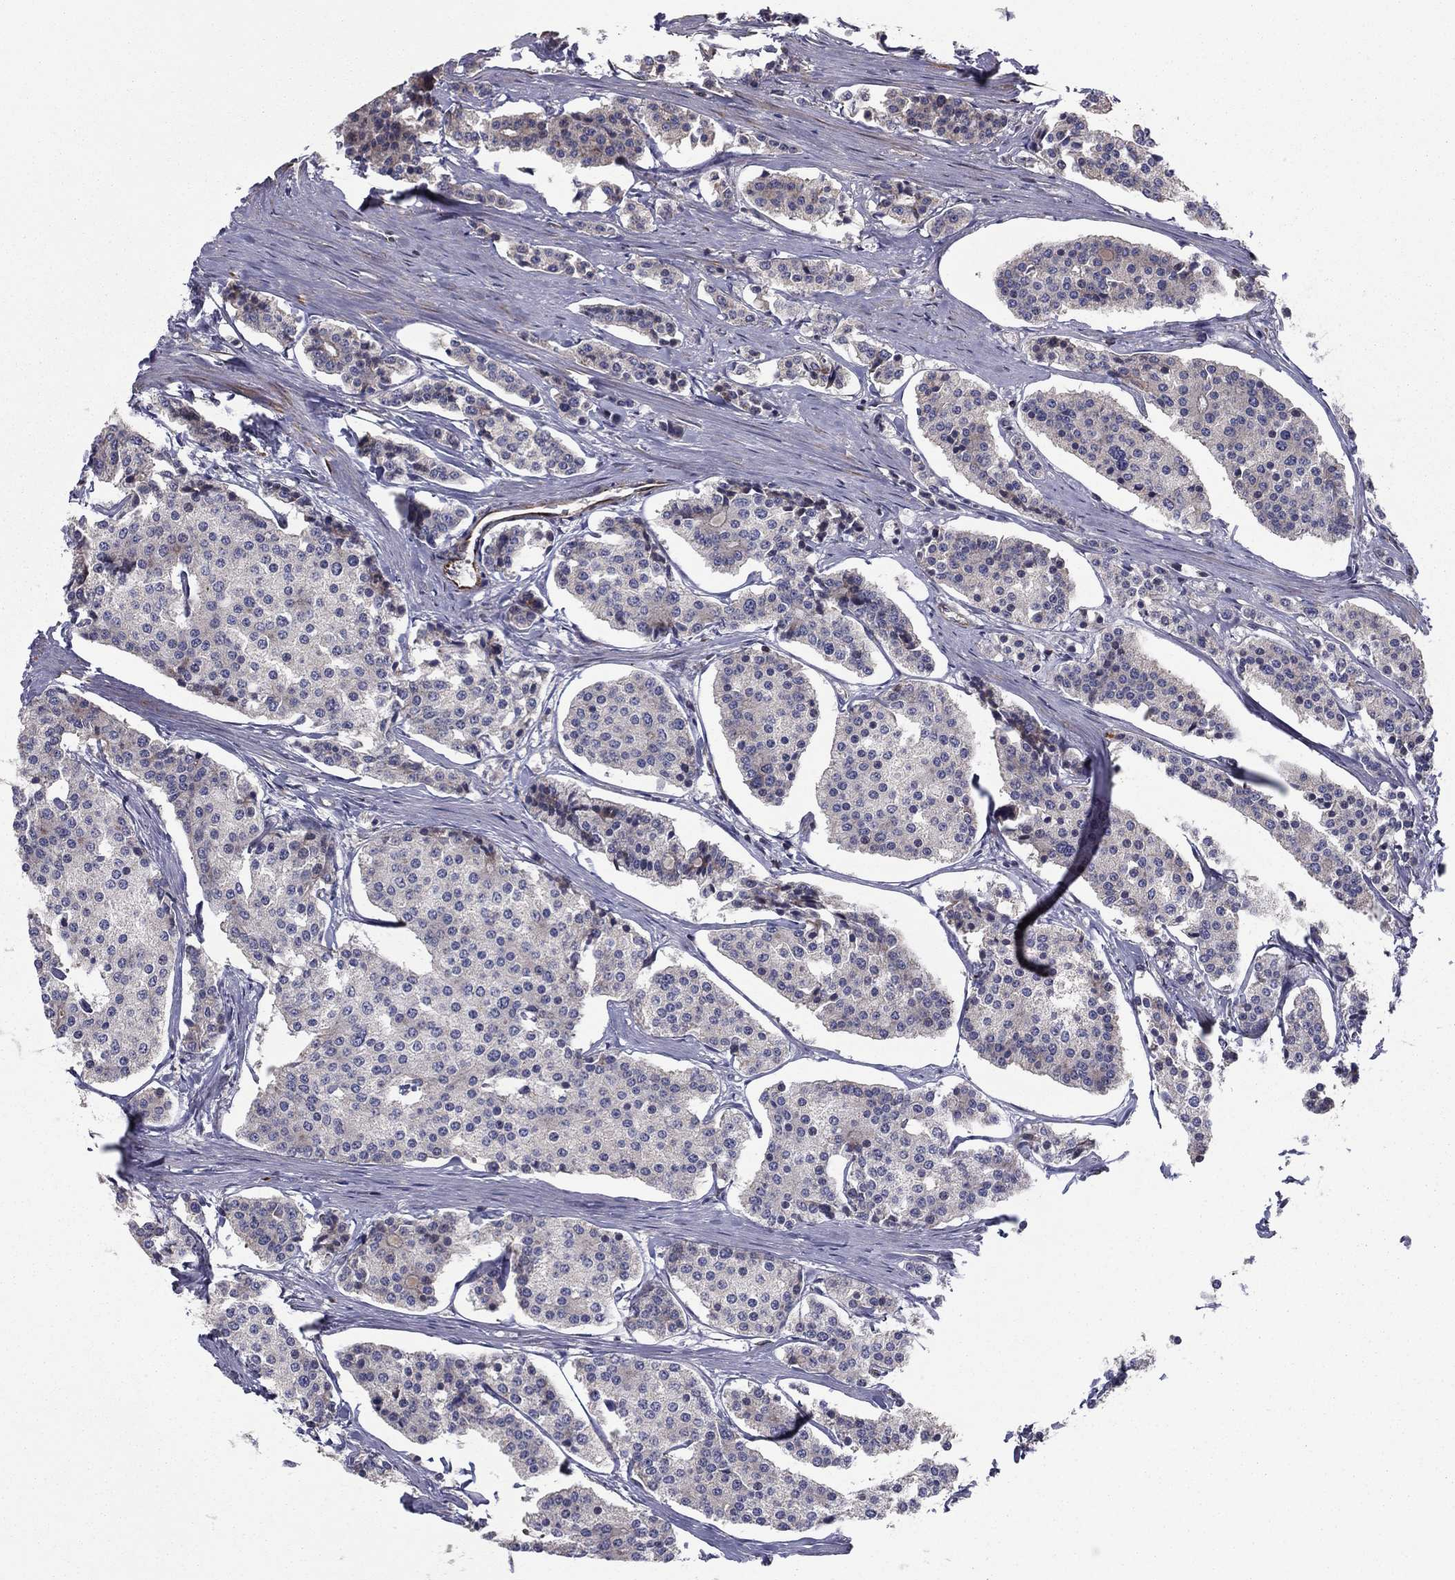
{"staining": {"intensity": "weak", "quantity": "<25%", "location": "cytoplasmic/membranous"}, "tissue": "carcinoid", "cell_type": "Tumor cells", "image_type": "cancer", "snomed": [{"axis": "morphology", "description": "Carcinoid, malignant, NOS"}, {"axis": "topography", "description": "Small intestine"}], "caption": "Photomicrograph shows no protein positivity in tumor cells of carcinoid tissue. (Brightfield microscopy of DAB (3,3'-diaminobenzidine) immunohistochemistry (IHC) at high magnification).", "gene": "CLSTN1", "patient": {"sex": "female", "age": 65}}